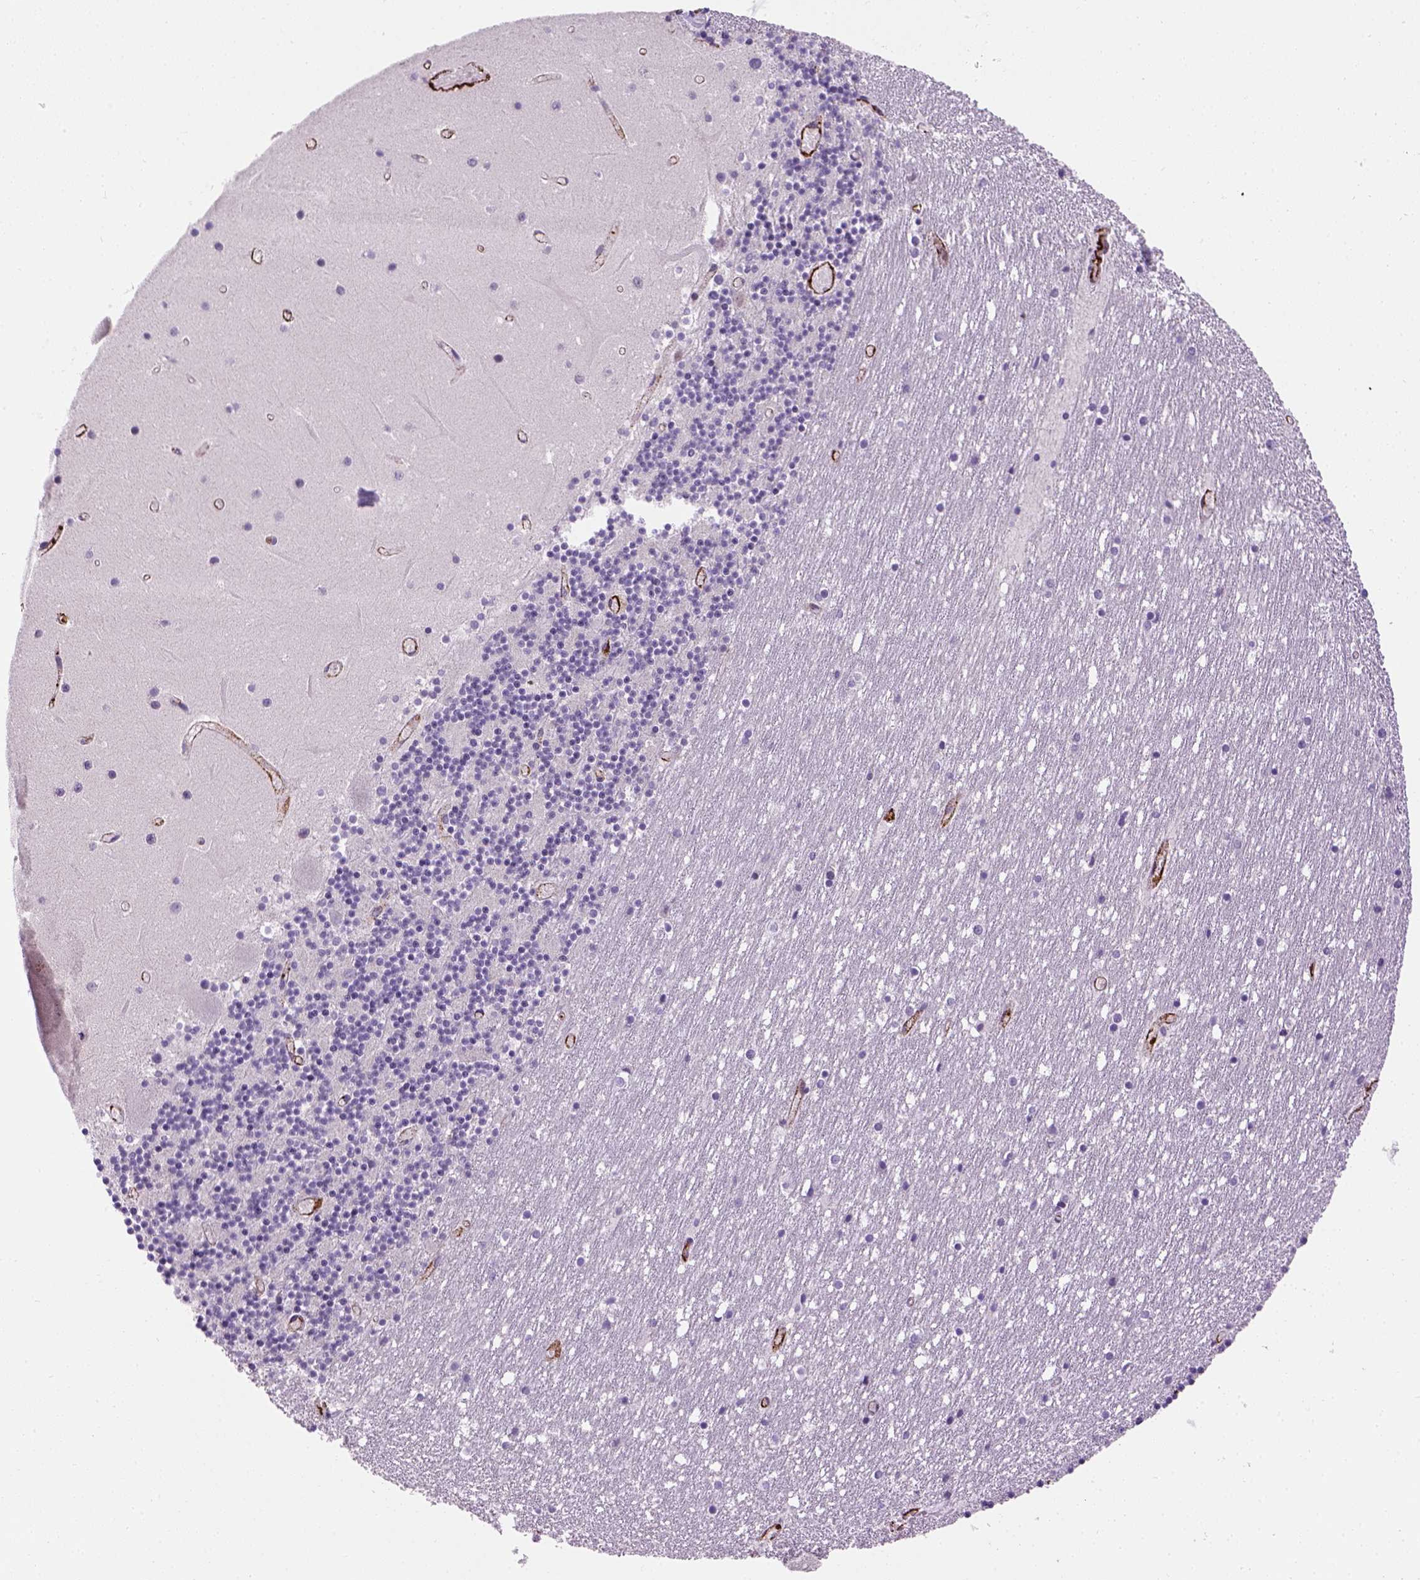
{"staining": {"intensity": "negative", "quantity": "none", "location": "none"}, "tissue": "cerebellum", "cell_type": "Cells in granular layer", "image_type": "normal", "snomed": [{"axis": "morphology", "description": "Normal tissue, NOS"}, {"axis": "topography", "description": "Cerebellum"}], "caption": "The image shows no staining of cells in granular layer in unremarkable cerebellum.", "gene": "VWF", "patient": {"sex": "female", "age": 28}}